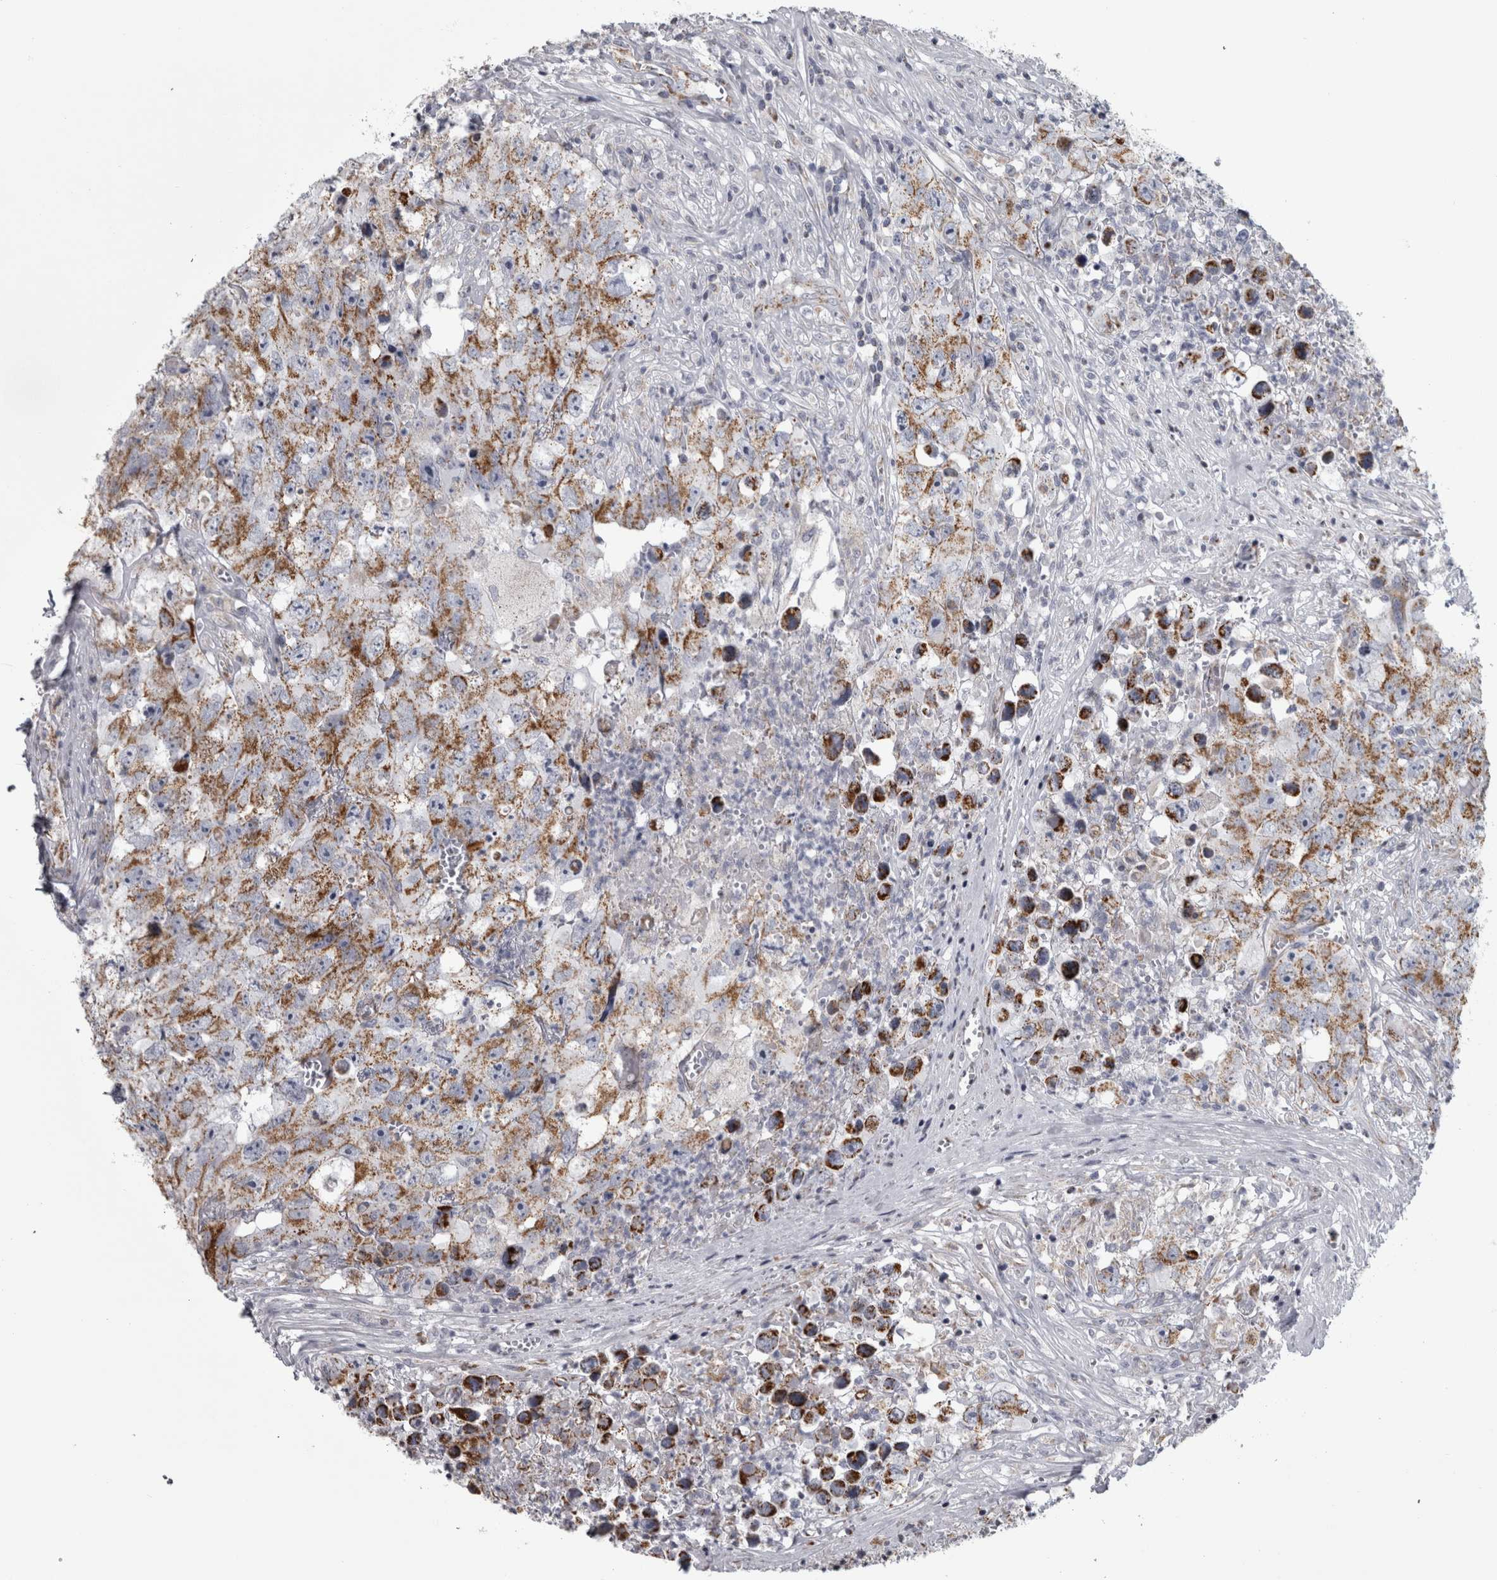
{"staining": {"intensity": "moderate", "quantity": ">75%", "location": "cytoplasmic/membranous"}, "tissue": "testis cancer", "cell_type": "Tumor cells", "image_type": "cancer", "snomed": [{"axis": "morphology", "description": "Seminoma, NOS"}, {"axis": "morphology", "description": "Carcinoma, Embryonal, NOS"}, {"axis": "topography", "description": "Testis"}], "caption": "This histopathology image demonstrates immunohistochemistry staining of embryonal carcinoma (testis), with medium moderate cytoplasmic/membranous expression in about >75% of tumor cells.", "gene": "DBT", "patient": {"sex": "male", "age": 43}}